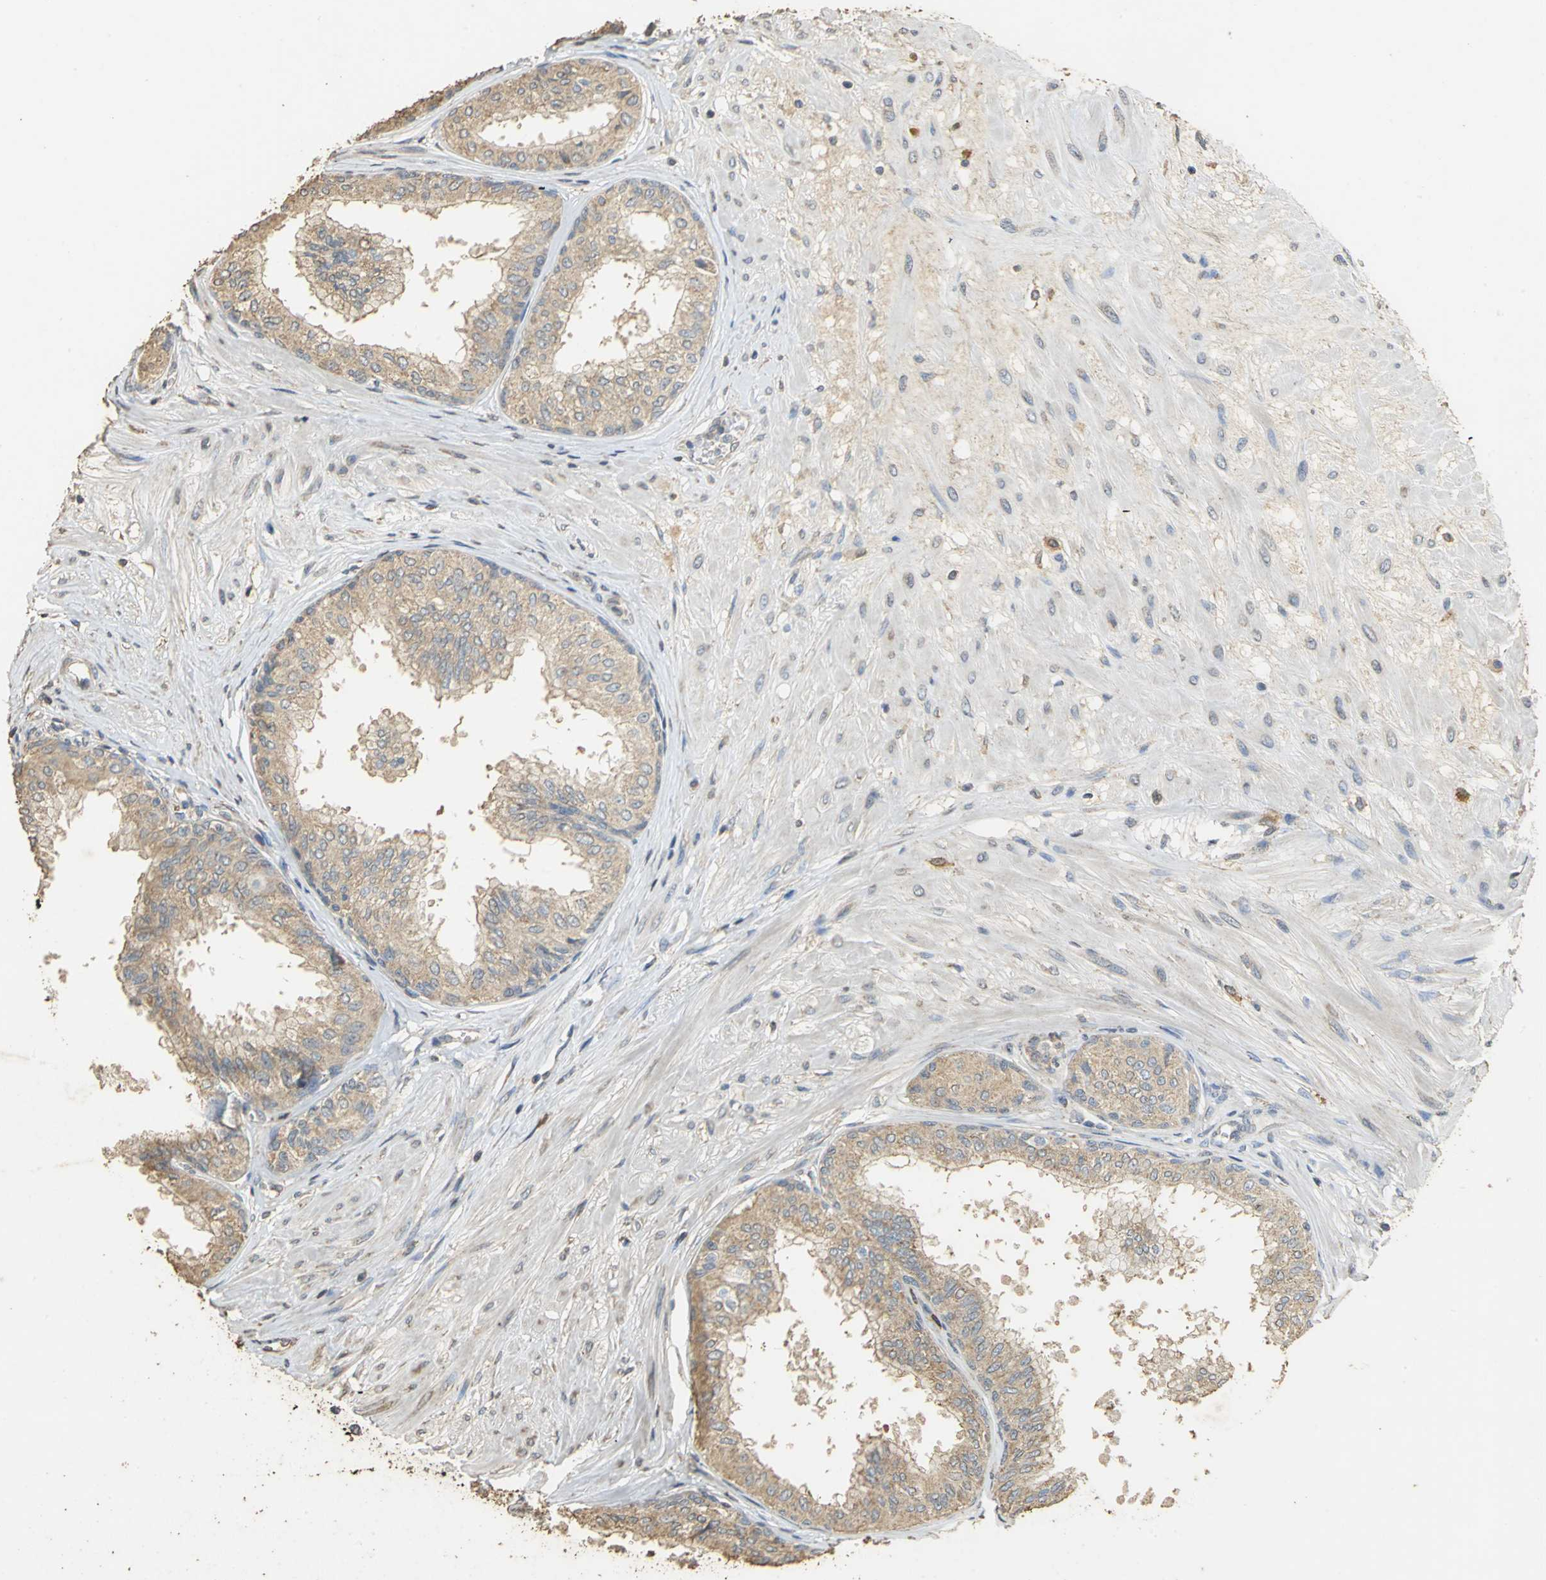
{"staining": {"intensity": "weak", "quantity": ">75%", "location": "cytoplasmic/membranous"}, "tissue": "prostate", "cell_type": "Glandular cells", "image_type": "normal", "snomed": [{"axis": "morphology", "description": "Normal tissue, NOS"}, {"axis": "topography", "description": "Prostate"}, {"axis": "topography", "description": "Seminal veicle"}], "caption": "This image reveals immunohistochemistry staining of unremarkable human prostate, with low weak cytoplasmic/membranous expression in approximately >75% of glandular cells.", "gene": "ACSL4", "patient": {"sex": "male", "age": 60}}